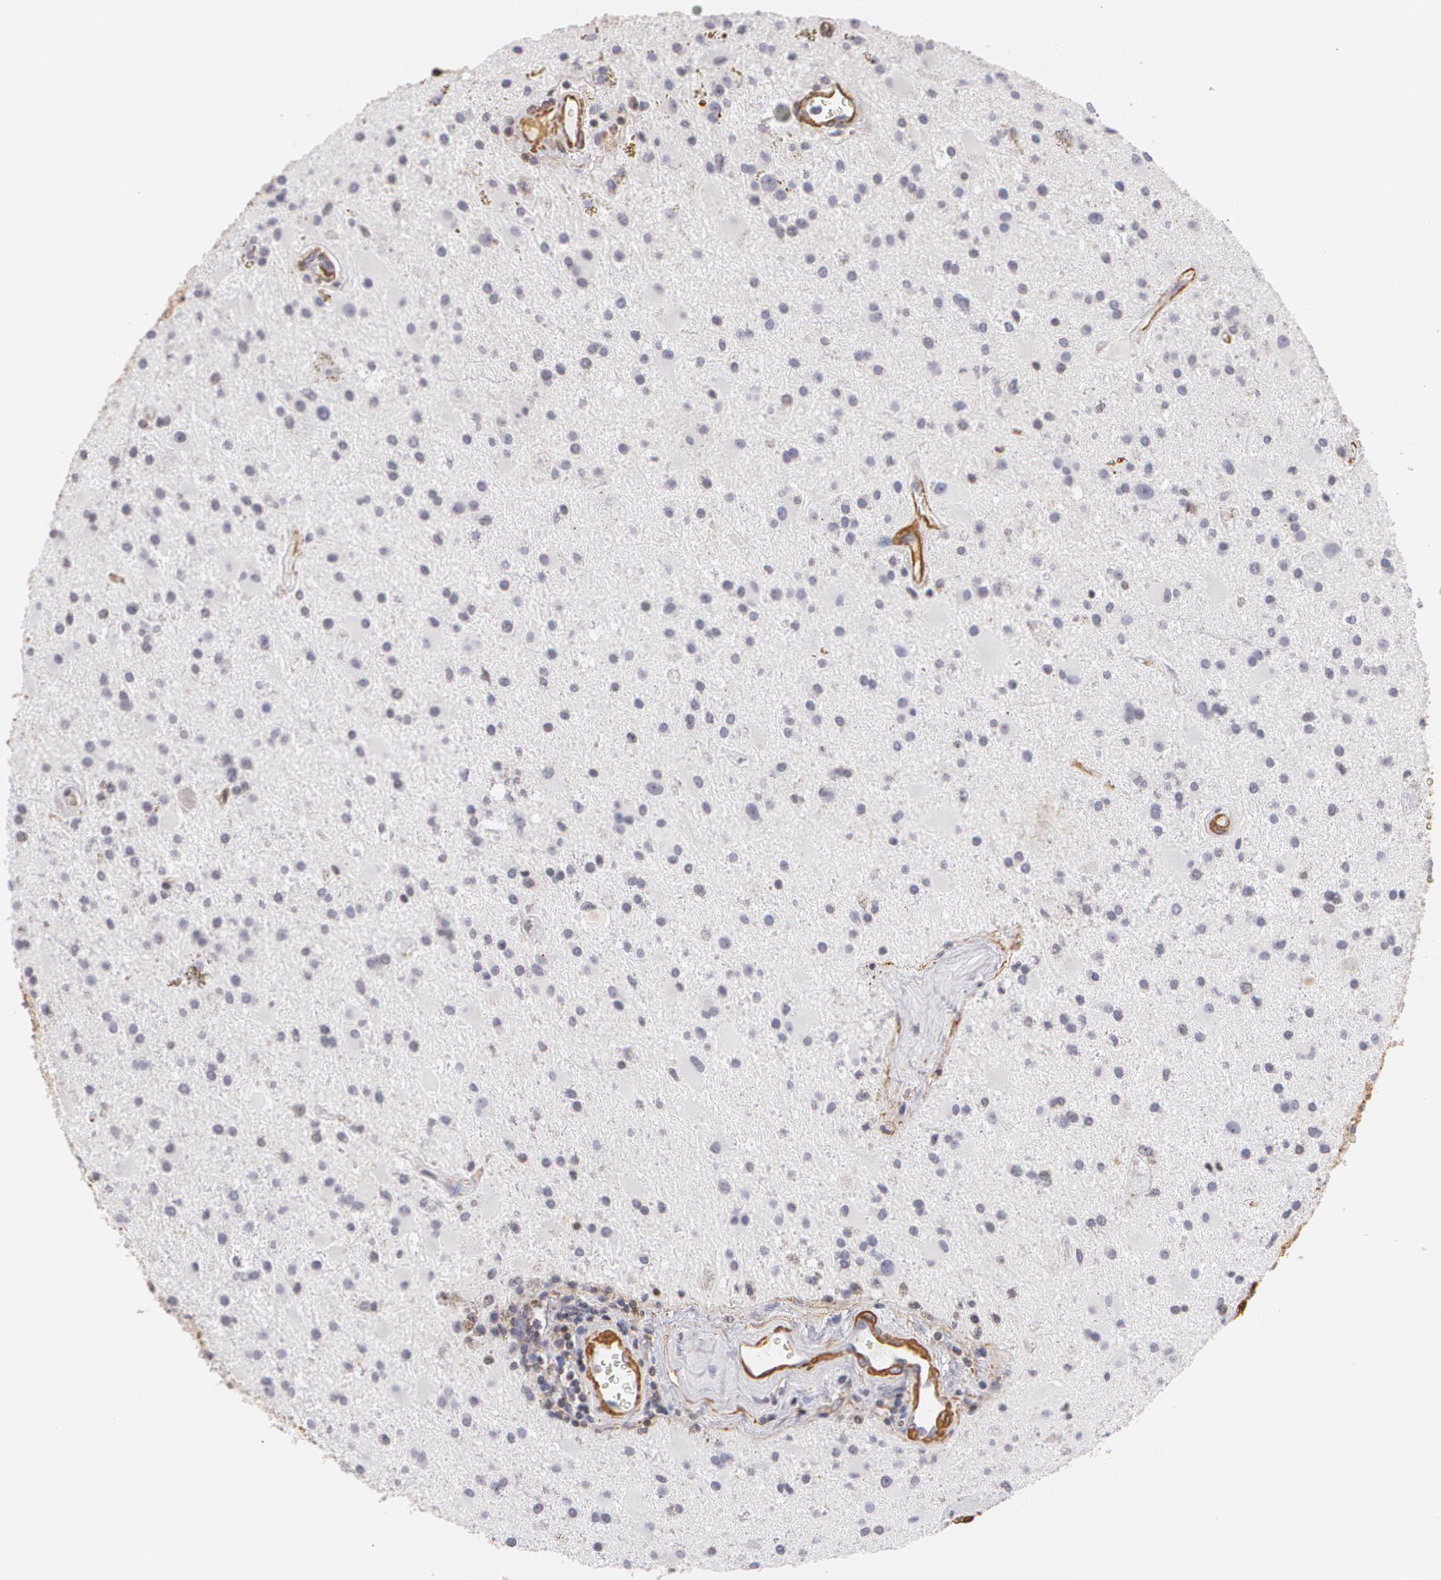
{"staining": {"intensity": "negative", "quantity": "none", "location": "none"}, "tissue": "glioma", "cell_type": "Tumor cells", "image_type": "cancer", "snomed": [{"axis": "morphology", "description": "Glioma, malignant, Low grade"}, {"axis": "topography", "description": "Brain"}], "caption": "DAB (3,3'-diaminobenzidine) immunohistochemical staining of glioma reveals no significant staining in tumor cells. Brightfield microscopy of IHC stained with DAB (3,3'-diaminobenzidine) (brown) and hematoxylin (blue), captured at high magnification.", "gene": "VAMP1", "patient": {"sex": "male", "age": 58}}